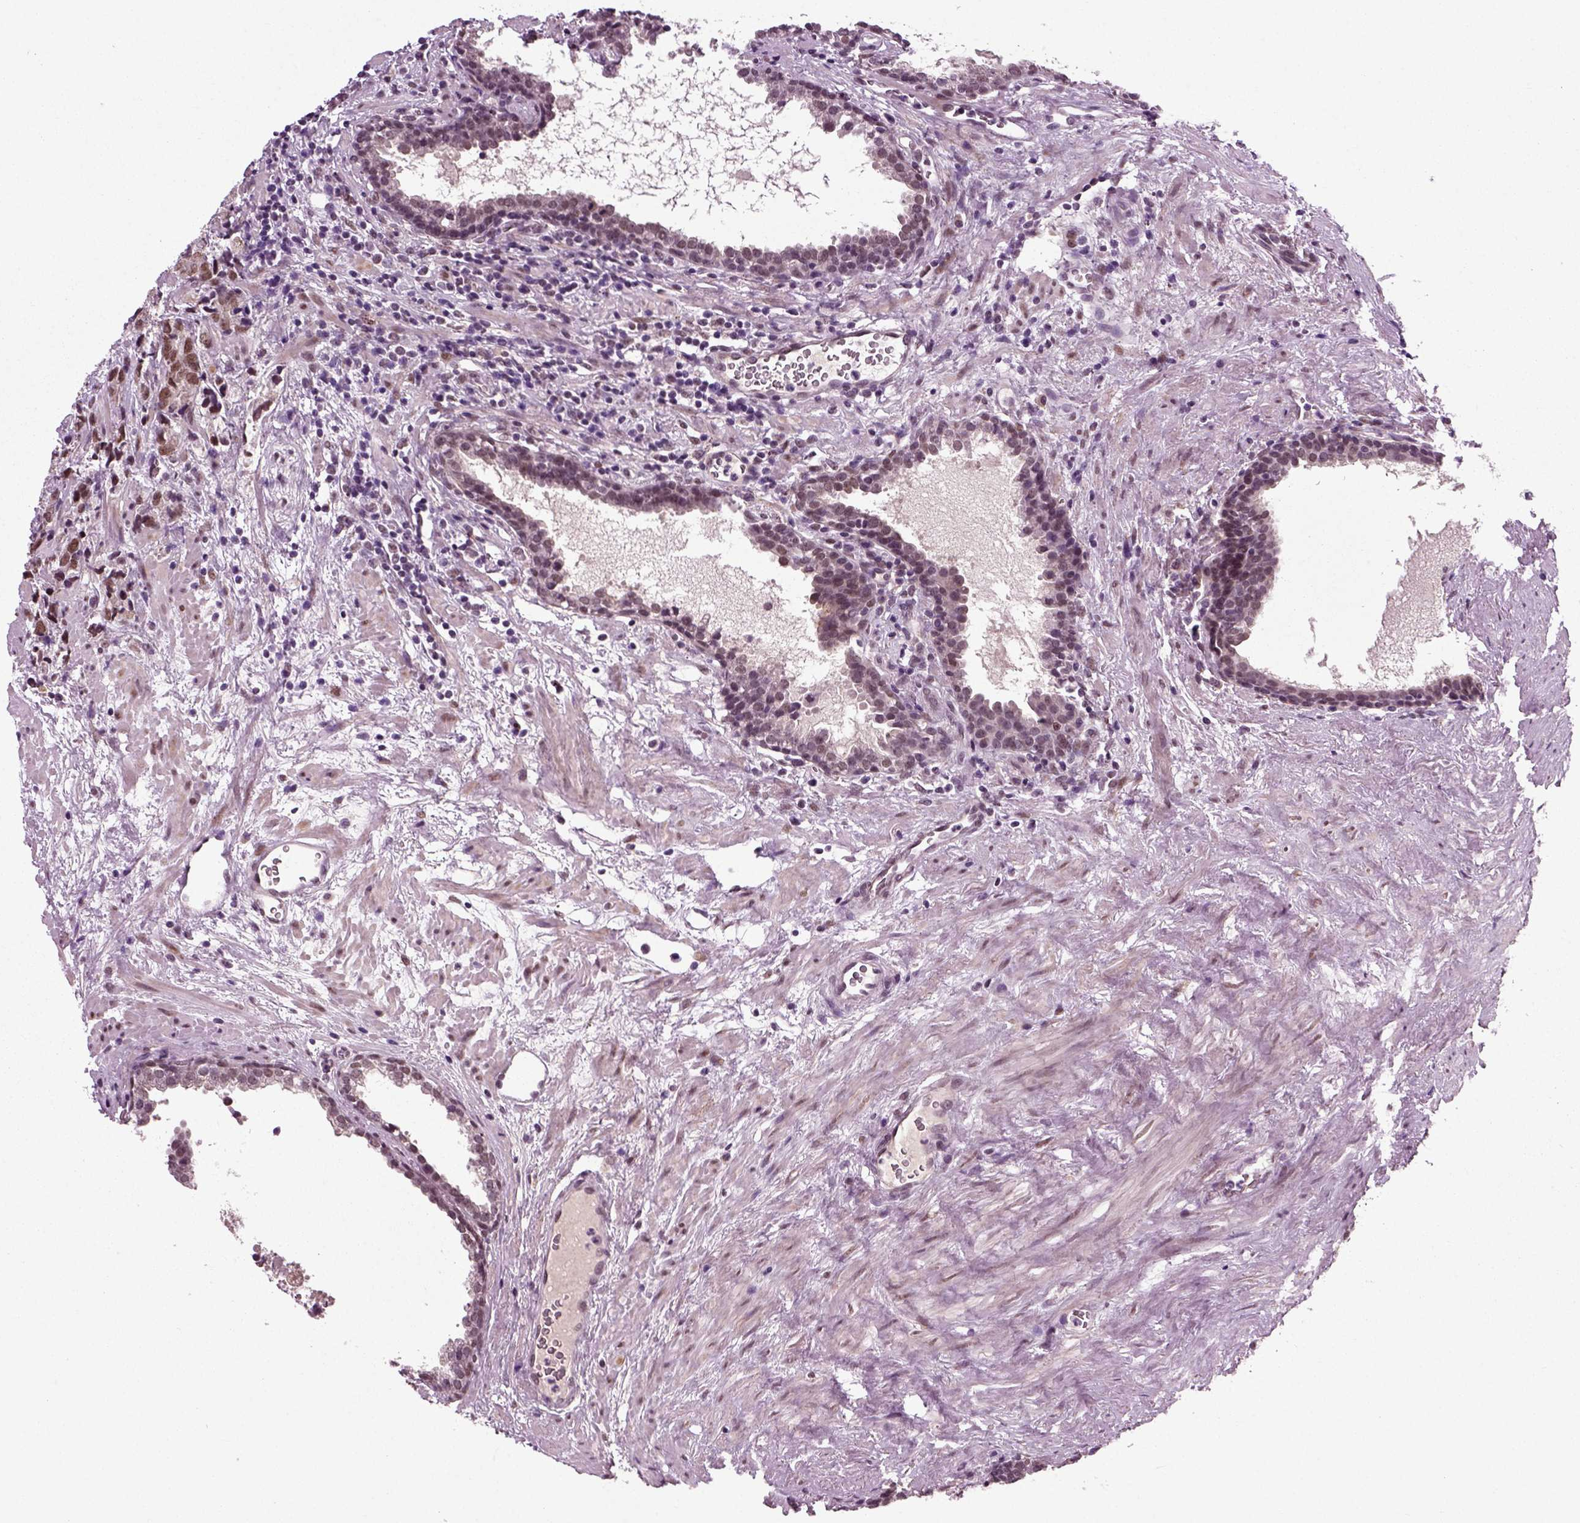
{"staining": {"intensity": "strong", "quantity": "25%-75%", "location": "nuclear"}, "tissue": "prostate cancer", "cell_type": "Tumor cells", "image_type": "cancer", "snomed": [{"axis": "morphology", "description": "Adenocarcinoma, NOS"}, {"axis": "topography", "description": "Prostate and seminal vesicle, NOS"}], "caption": "About 25%-75% of tumor cells in prostate adenocarcinoma display strong nuclear protein staining as visualized by brown immunohistochemical staining.", "gene": "RCOR3", "patient": {"sex": "male", "age": 63}}